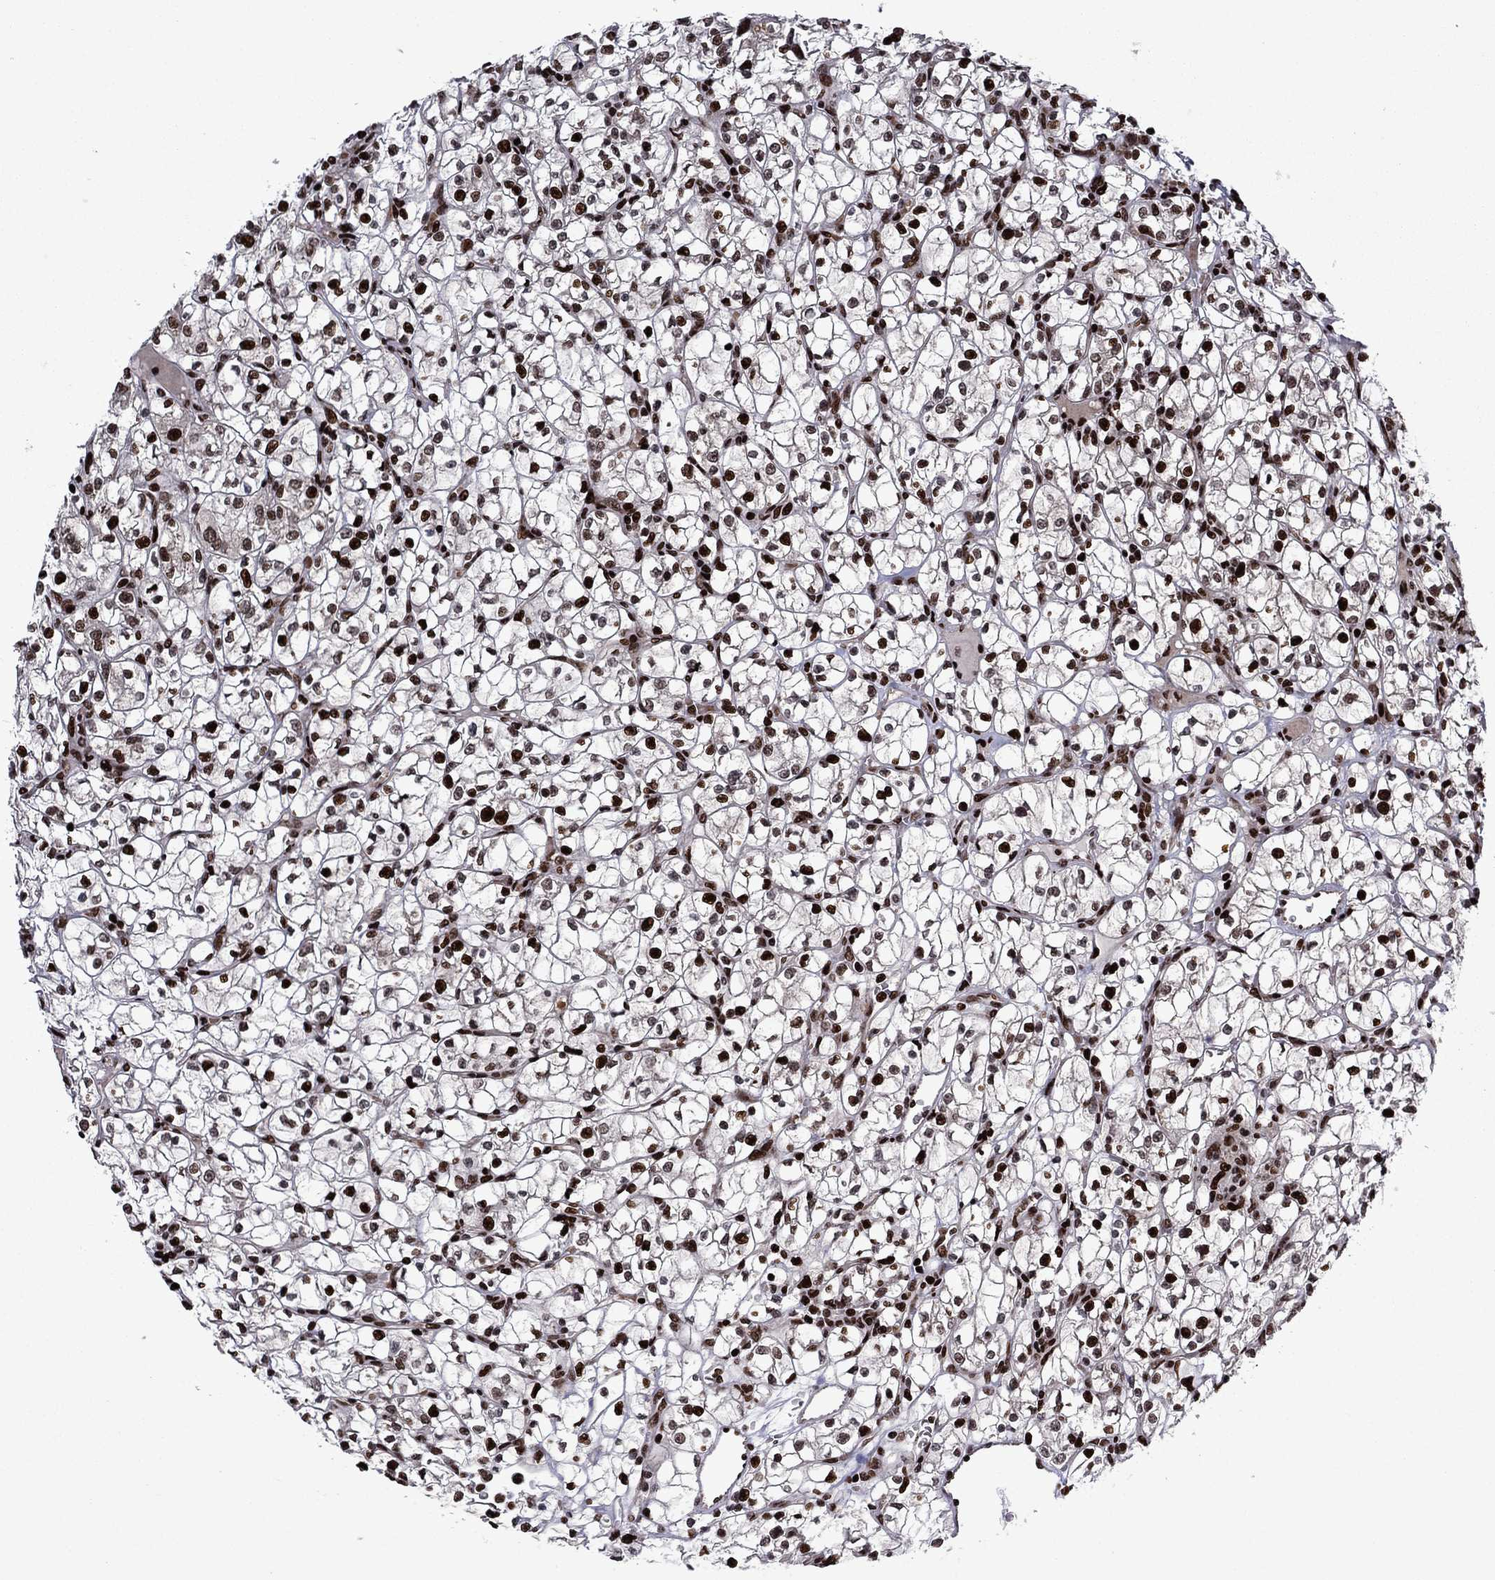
{"staining": {"intensity": "strong", "quantity": ">75%", "location": "nuclear"}, "tissue": "renal cancer", "cell_type": "Tumor cells", "image_type": "cancer", "snomed": [{"axis": "morphology", "description": "Adenocarcinoma, NOS"}, {"axis": "topography", "description": "Kidney"}], "caption": "A brown stain highlights strong nuclear staining of a protein in renal cancer tumor cells. Nuclei are stained in blue.", "gene": "LIMK1", "patient": {"sex": "female", "age": 64}}